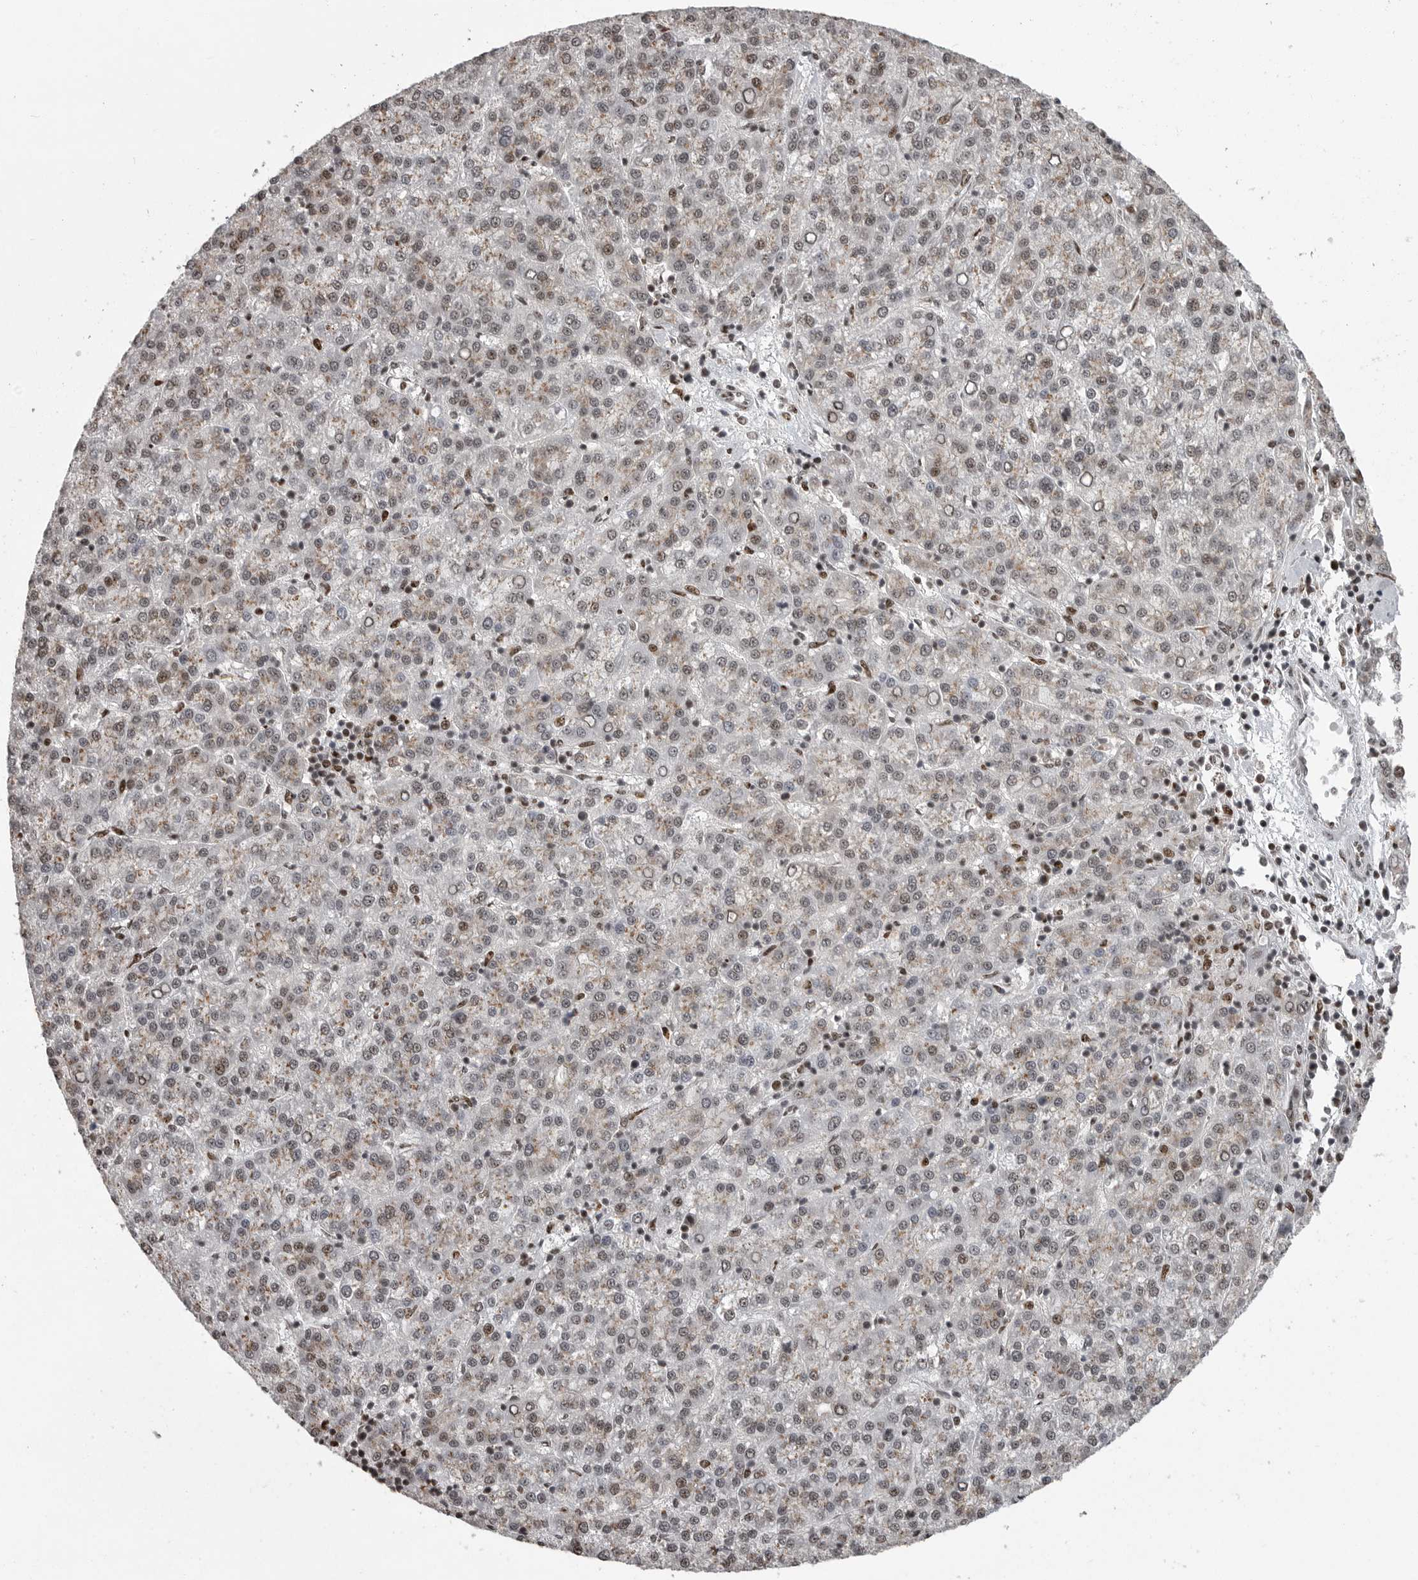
{"staining": {"intensity": "weak", "quantity": "<25%", "location": "nuclear"}, "tissue": "liver cancer", "cell_type": "Tumor cells", "image_type": "cancer", "snomed": [{"axis": "morphology", "description": "Carcinoma, Hepatocellular, NOS"}, {"axis": "topography", "description": "Liver"}], "caption": "An immunohistochemistry (IHC) image of liver cancer is shown. There is no staining in tumor cells of liver cancer. Brightfield microscopy of IHC stained with DAB (3,3'-diaminobenzidine) (brown) and hematoxylin (blue), captured at high magnification.", "gene": "YAF2", "patient": {"sex": "female", "age": 58}}